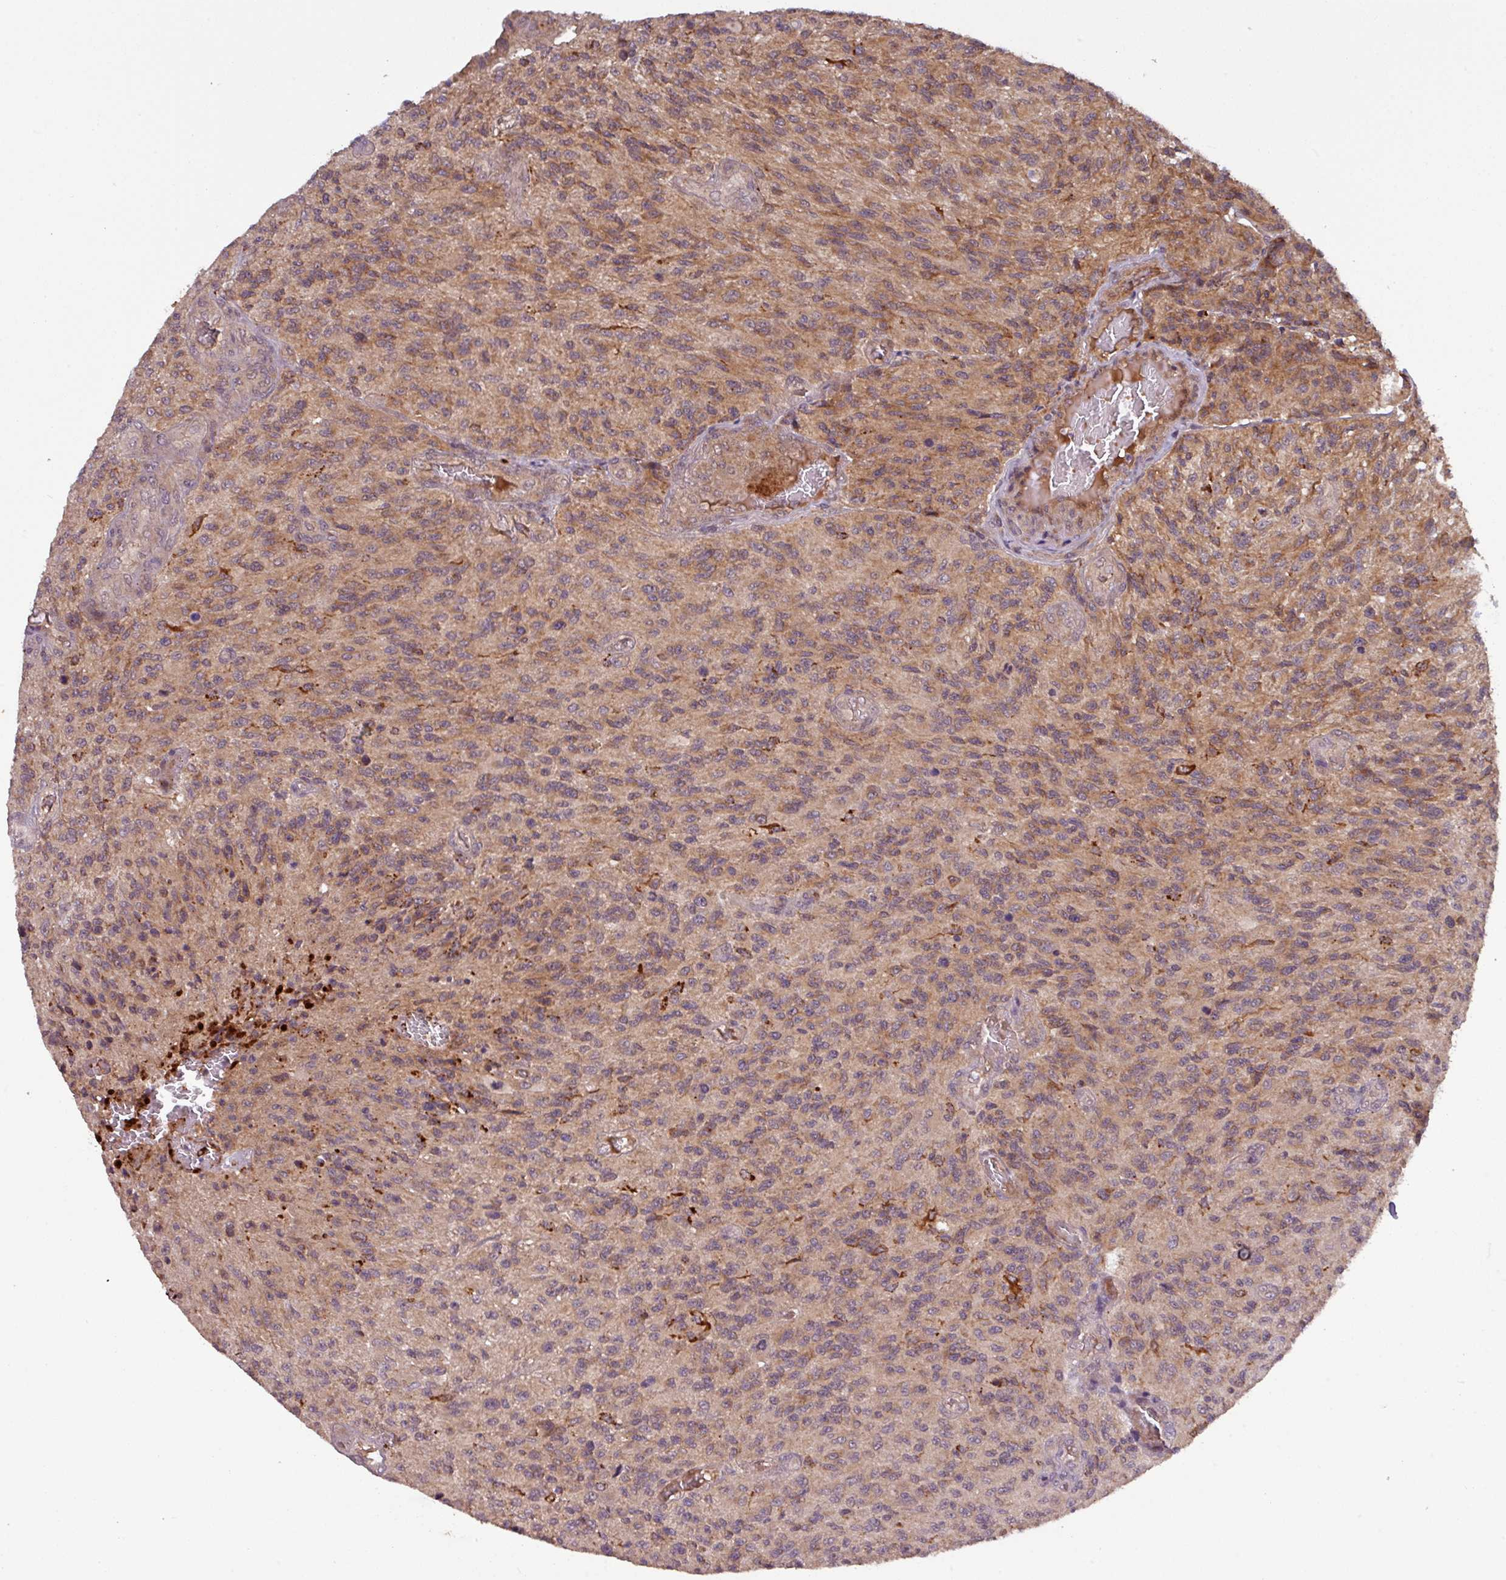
{"staining": {"intensity": "moderate", "quantity": "25%-75%", "location": "cytoplasmic/membranous"}, "tissue": "glioma", "cell_type": "Tumor cells", "image_type": "cancer", "snomed": [{"axis": "morphology", "description": "Normal tissue, NOS"}, {"axis": "morphology", "description": "Glioma, malignant, High grade"}, {"axis": "topography", "description": "Cerebral cortex"}], "caption": "Malignant glioma (high-grade) stained for a protein demonstrates moderate cytoplasmic/membranous positivity in tumor cells.", "gene": "PUS1", "patient": {"sex": "male", "age": 56}}